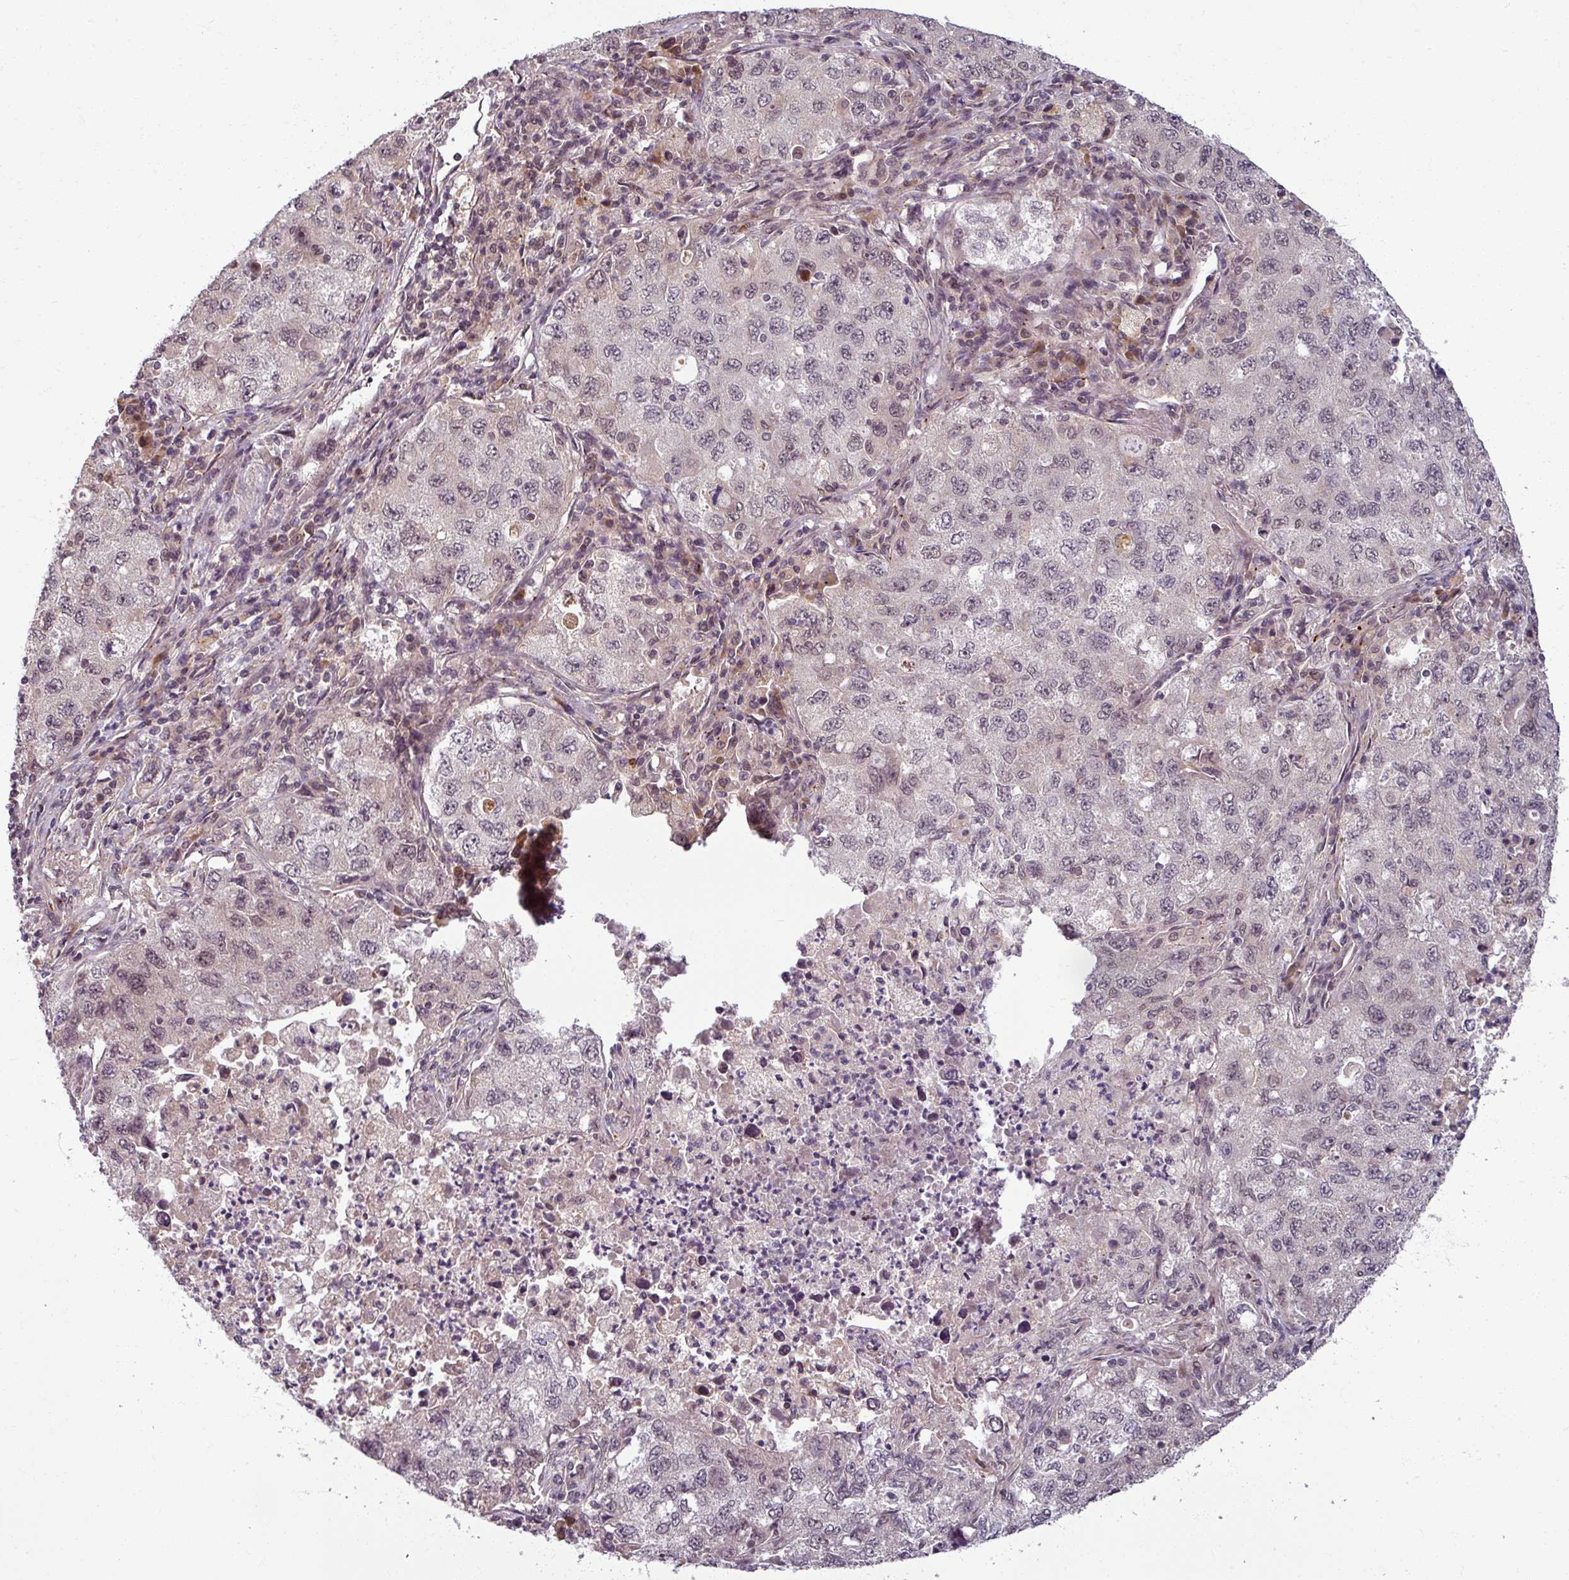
{"staining": {"intensity": "weak", "quantity": "<25%", "location": "nuclear"}, "tissue": "lung cancer", "cell_type": "Tumor cells", "image_type": "cancer", "snomed": [{"axis": "morphology", "description": "Adenocarcinoma, NOS"}, {"axis": "topography", "description": "Lung"}], "caption": "Immunohistochemical staining of lung adenocarcinoma exhibits no significant positivity in tumor cells.", "gene": "POLR2G", "patient": {"sex": "female", "age": 57}}